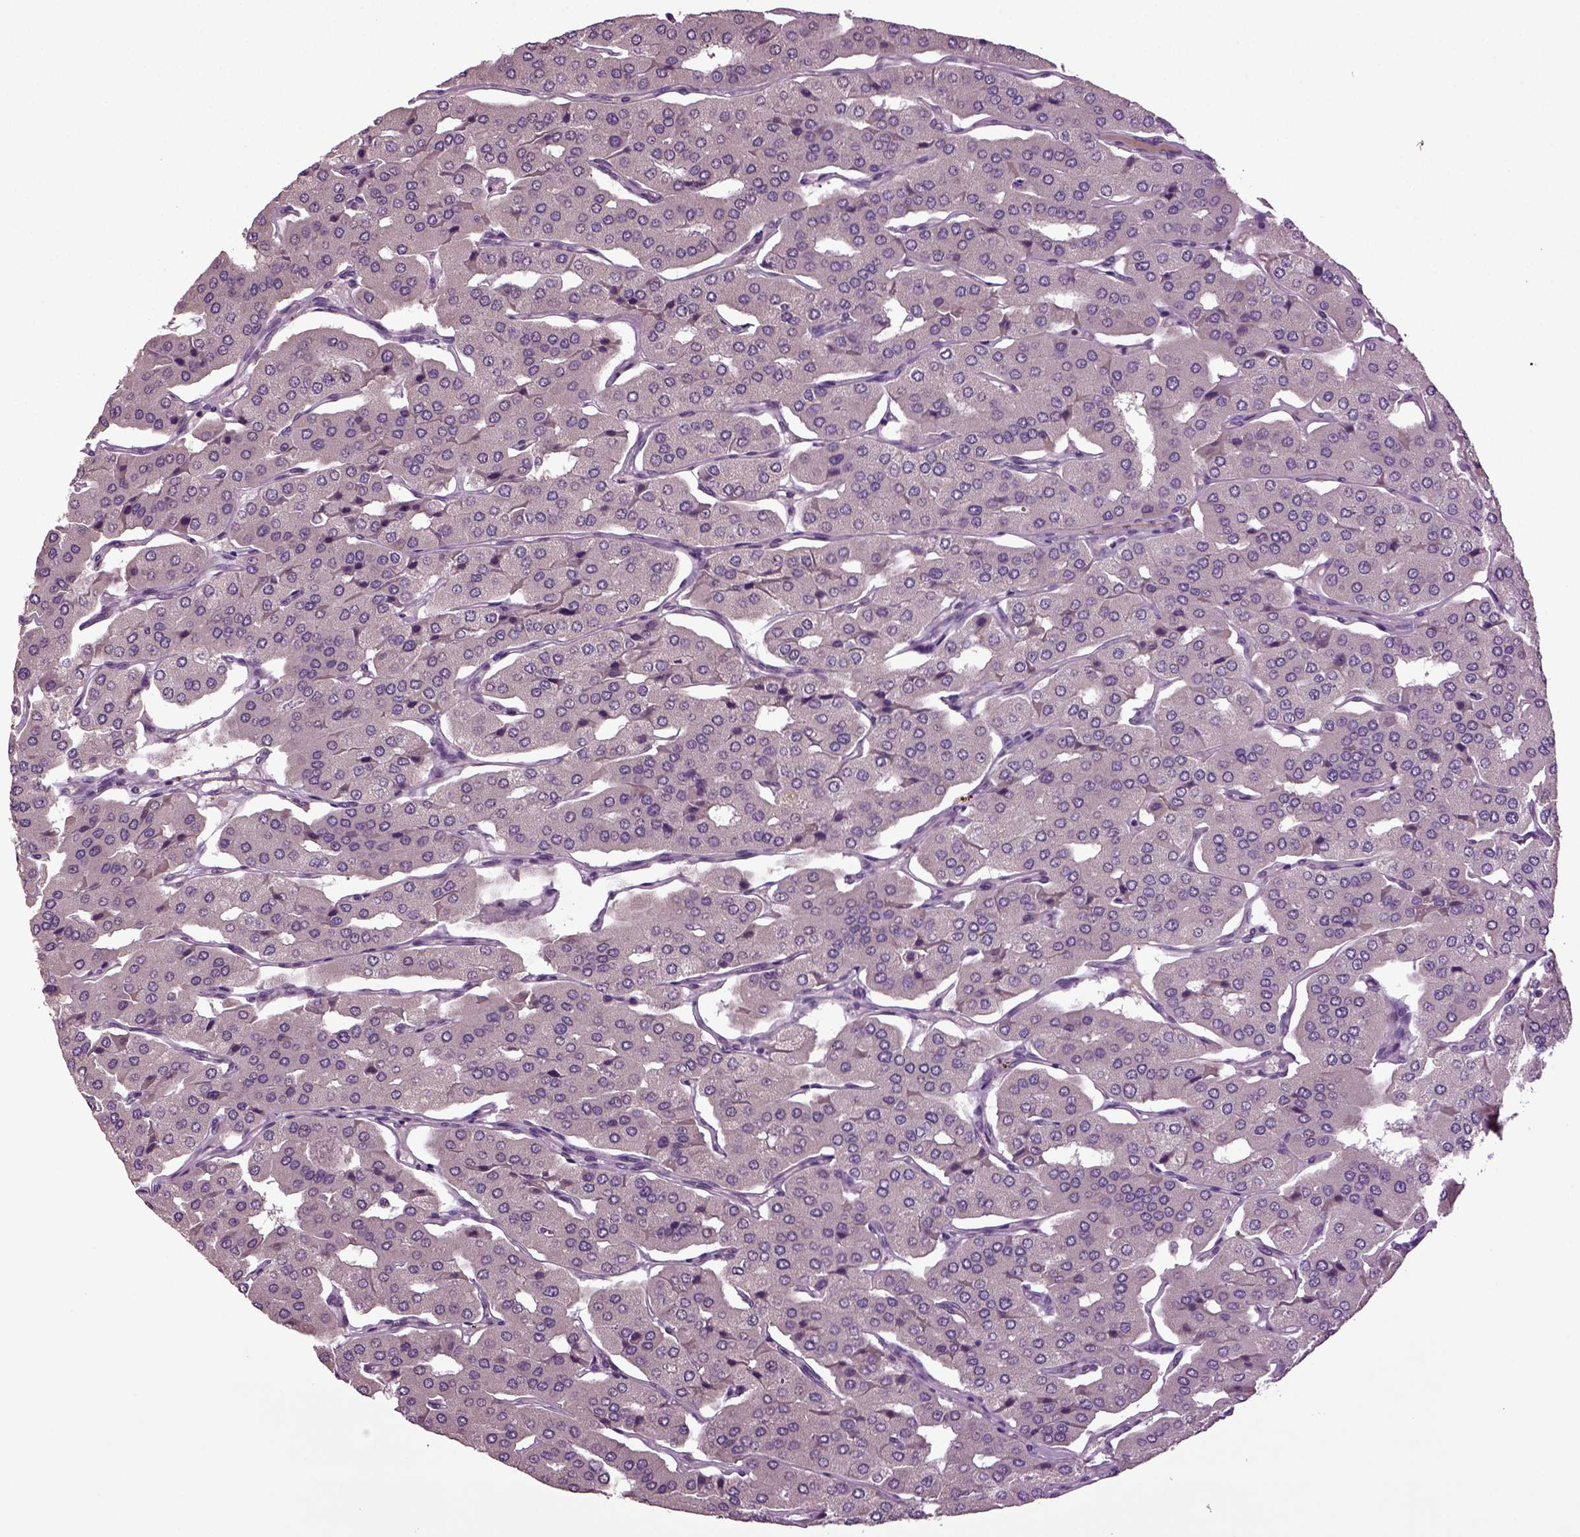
{"staining": {"intensity": "negative", "quantity": "none", "location": "none"}, "tissue": "parathyroid gland", "cell_type": "Glandular cells", "image_type": "normal", "snomed": [{"axis": "morphology", "description": "Normal tissue, NOS"}, {"axis": "morphology", "description": "Adenoma, NOS"}, {"axis": "topography", "description": "Parathyroid gland"}], "caption": "Immunohistochemical staining of benign parathyroid gland demonstrates no significant positivity in glandular cells.", "gene": "SLC17A6", "patient": {"sex": "female", "age": 86}}